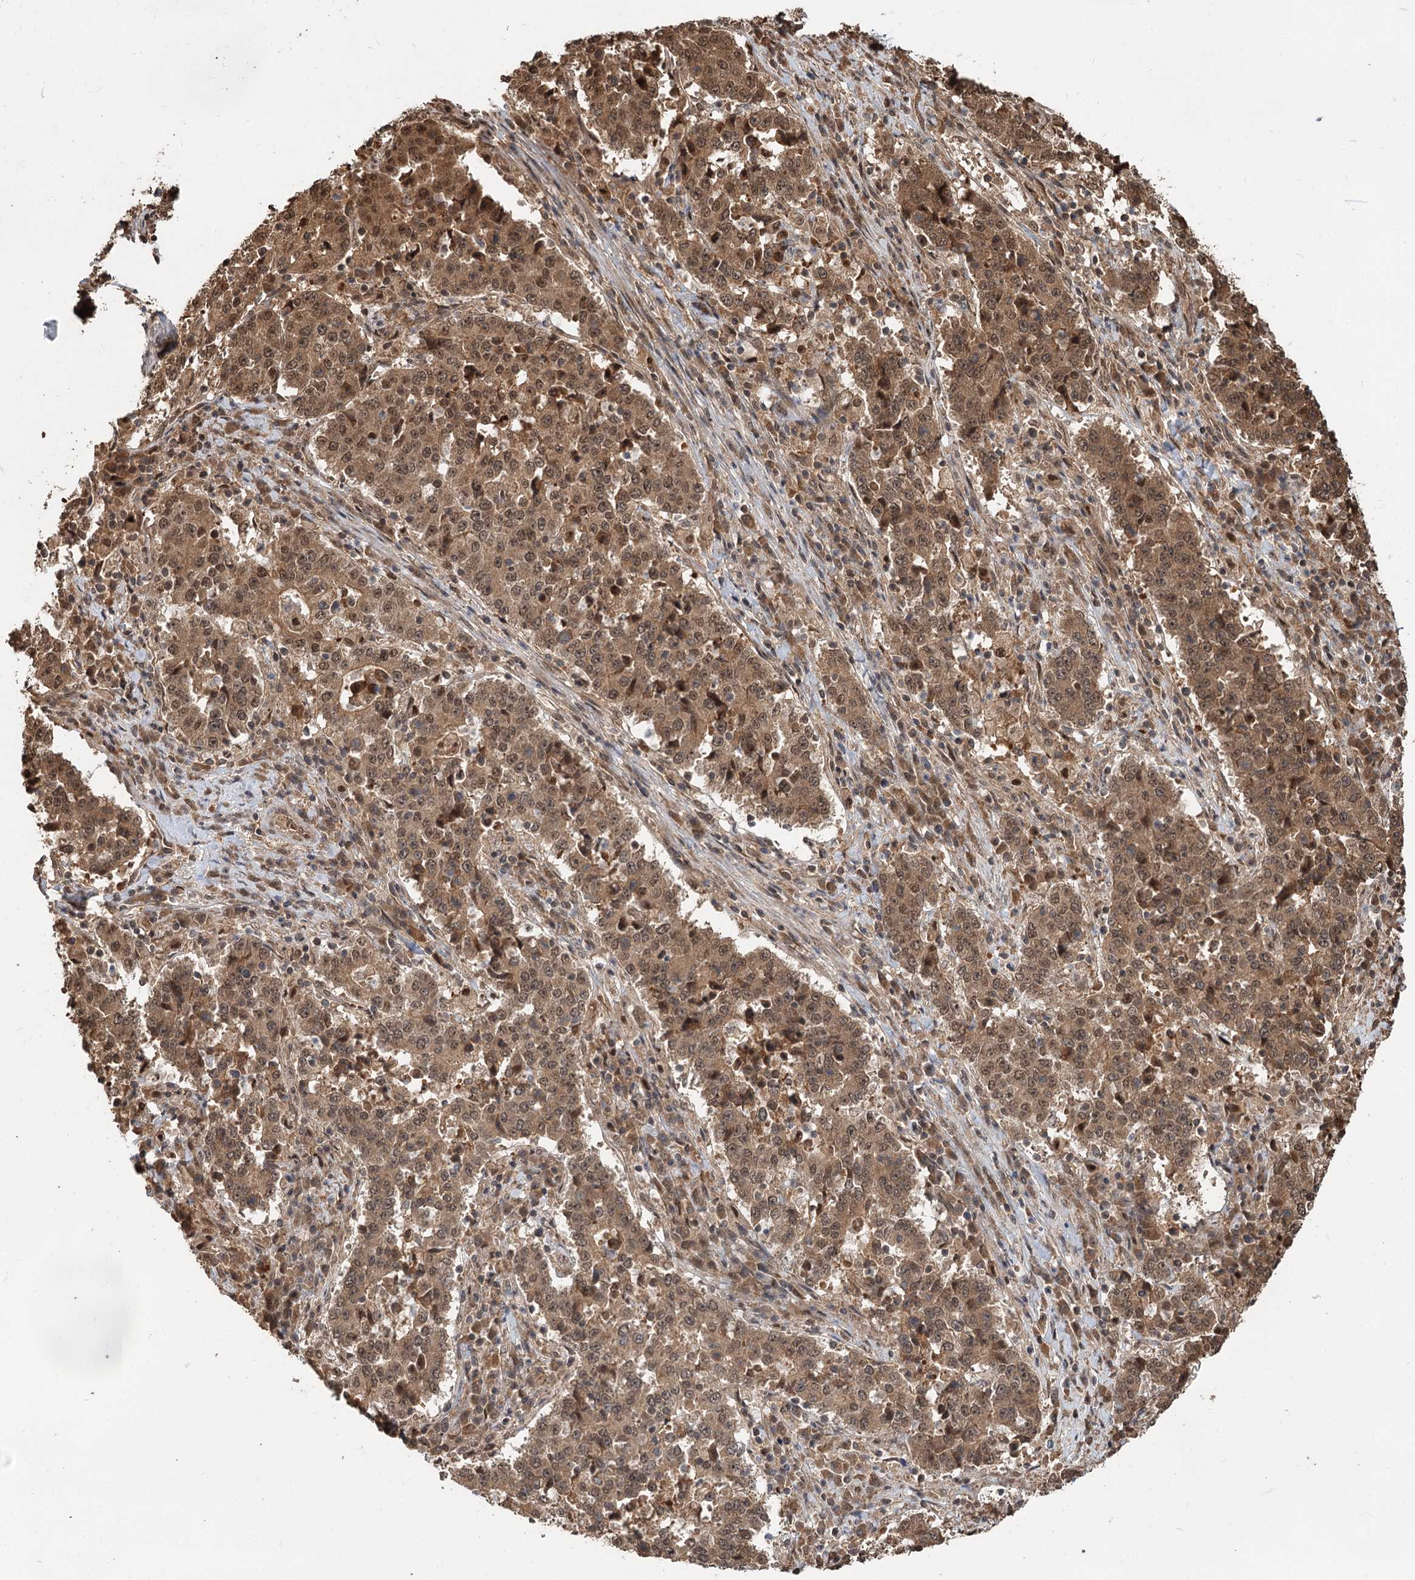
{"staining": {"intensity": "moderate", "quantity": ">75%", "location": "cytoplasmic/membranous,nuclear"}, "tissue": "stomach cancer", "cell_type": "Tumor cells", "image_type": "cancer", "snomed": [{"axis": "morphology", "description": "Adenocarcinoma, NOS"}, {"axis": "topography", "description": "Stomach"}], "caption": "Adenocarcinoma (stomach) tissue exhibits moderate cytoplasmic/membranous and nuclear positivity in approximately >75% of tumor cells", "gene": "N6AMT1", "patient": {"sex": "male", "age": 59}}